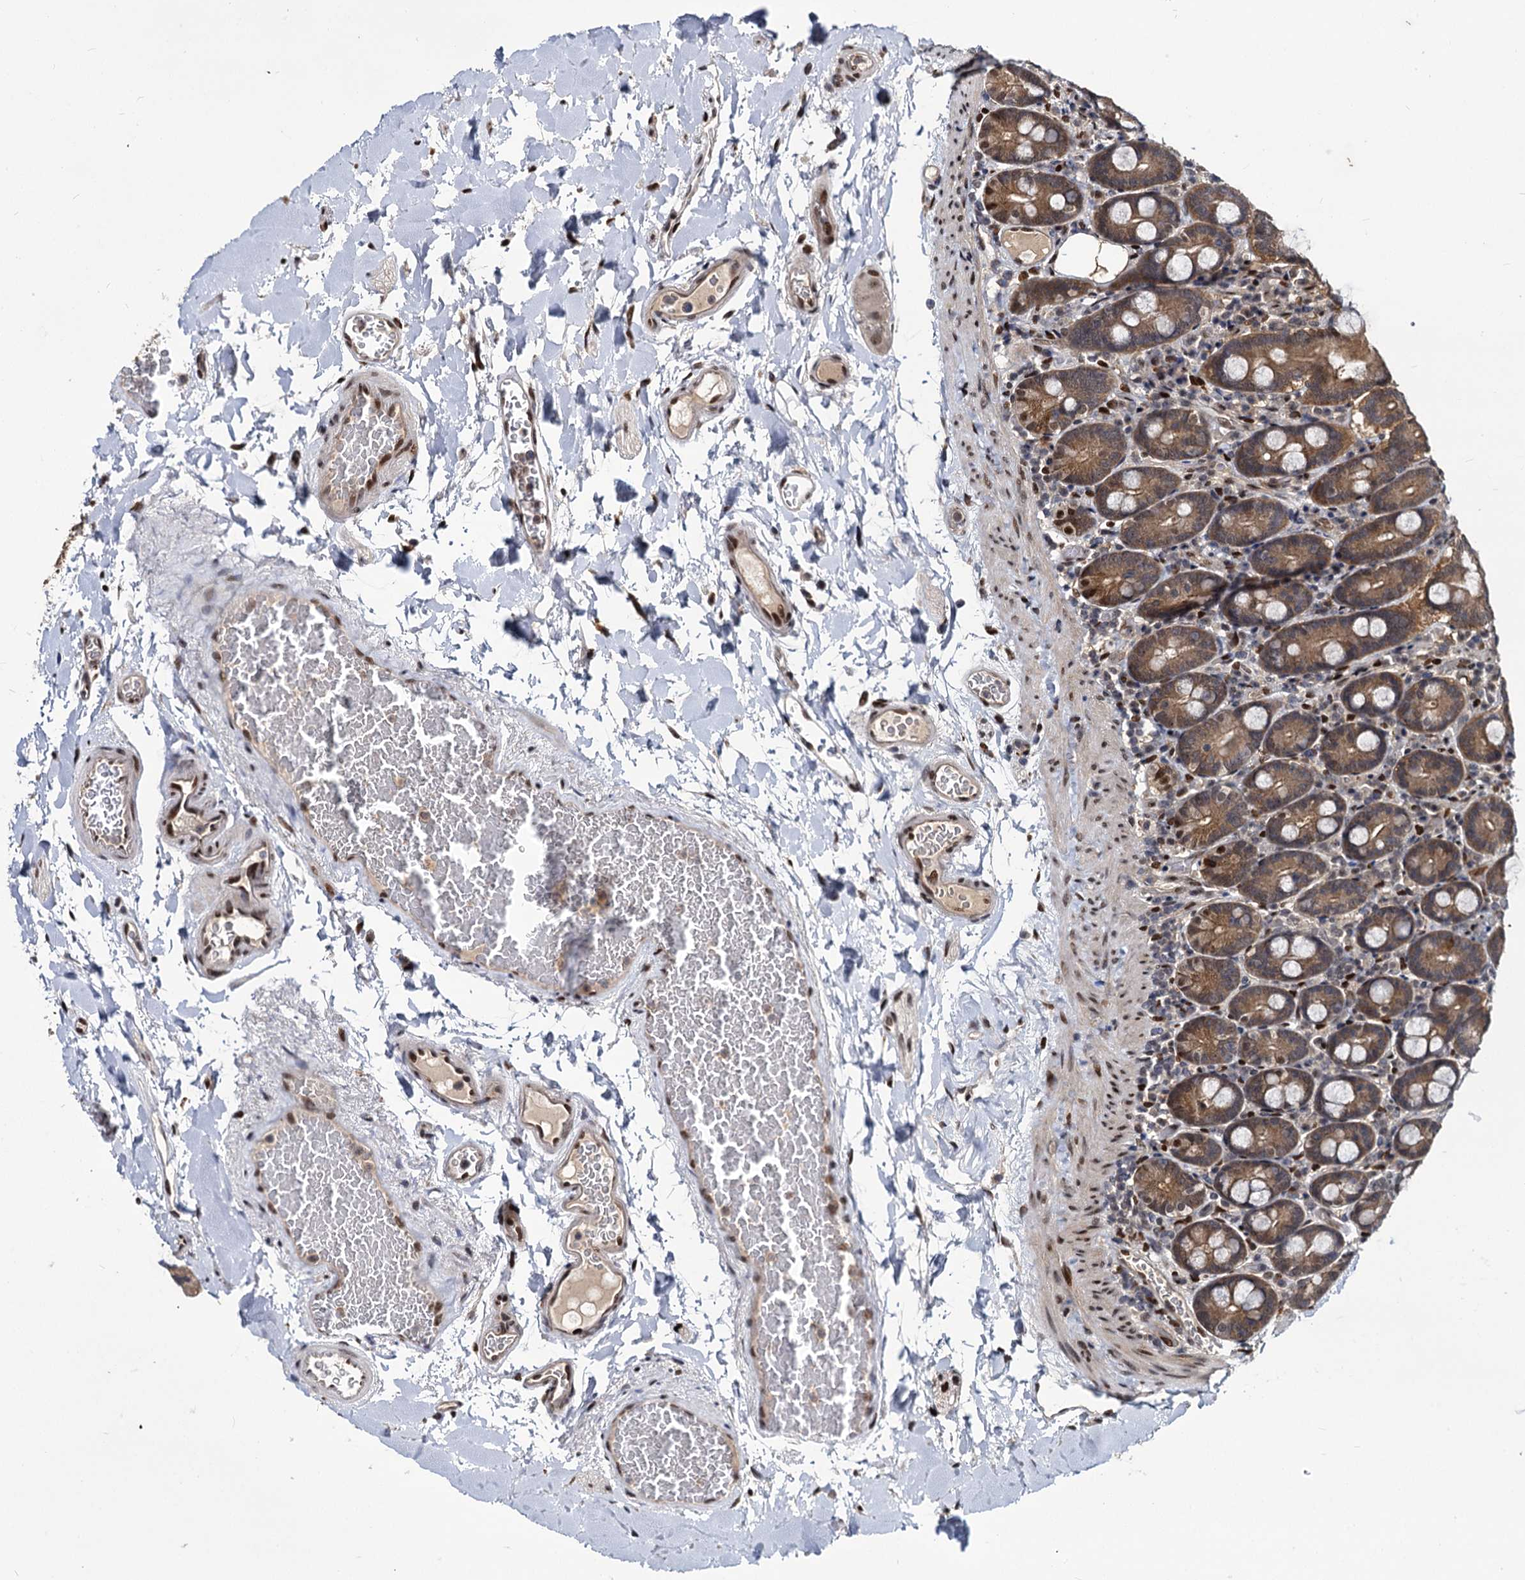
{"staining": {"intensity": "strong", "quantity": ">75%", "location": "cytoplasmic/membranous,nuclear"}, "tissue": "duodenum", "cell_type": "Glandular cells", "image_type": "normal", "snomed": [{"axis": "morphology", "description": "Normal tissue, NOS"}, {"axis": "topography", "description": "Duodenum"}], "caption": "Strong cytoplasmic/membranous,nuclear positivity for a protein is identified in about >75% of glandular cells of benign duodenum using IHC.", "gene": "MAML2", "patient": {"sex": "male", "age": 55}}